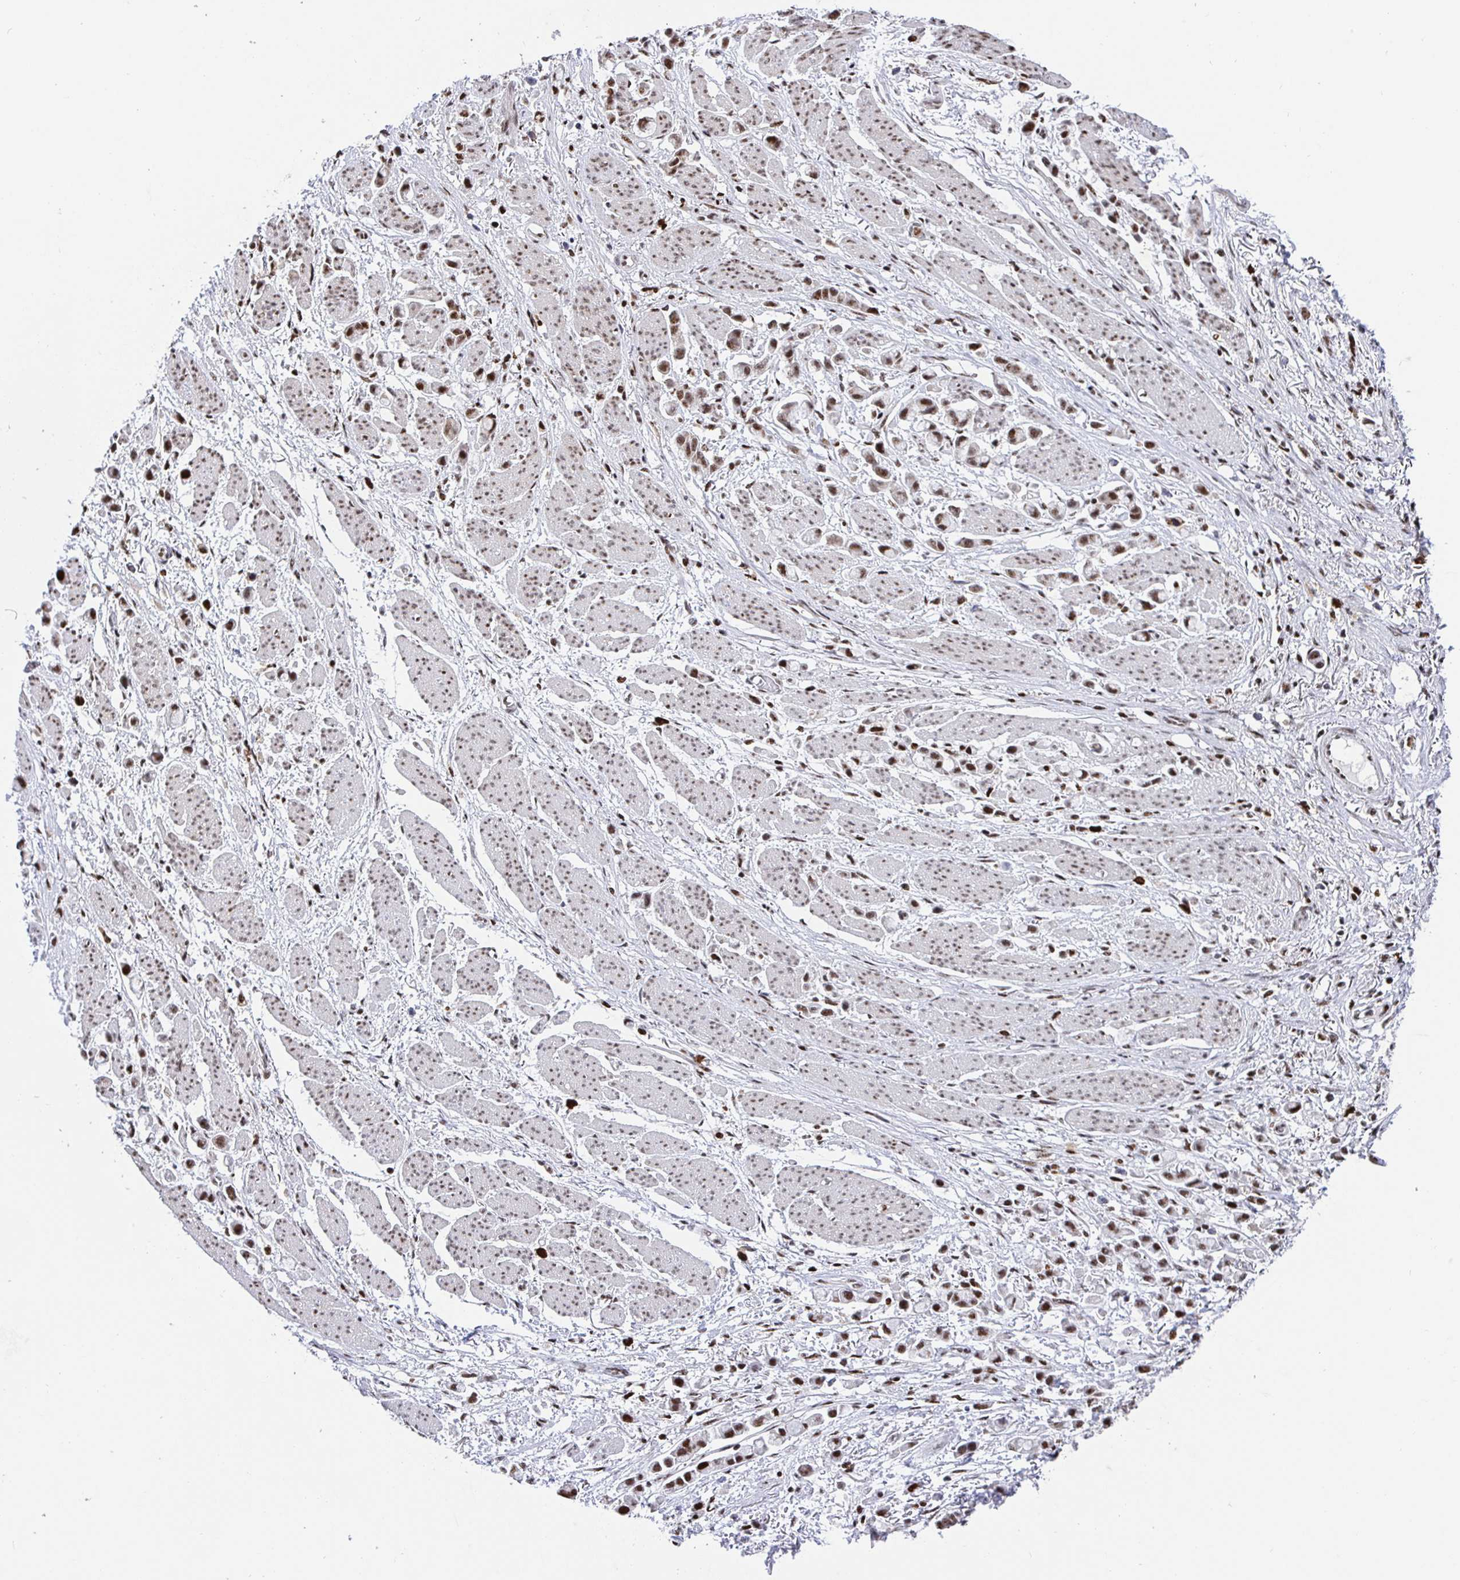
{"staining": {"intensity": "moderate", "quantity": ">75%", "location": "nuclear"}, "tissue": "stomach cancer", "cell_type": "Tumor cells", "image_type": "cancer", "snomed": [{"axis": "morphology", "description": "Adenocarcinoma, NOS"}, {"axis": "topography", "description": "Stomach"}], "caption": "Stomach cancer stained with a protein marker exhibits moderate staining in tumor cells.", "gene": "SETD5", "patient": {"sex": "female", "age": 81}}